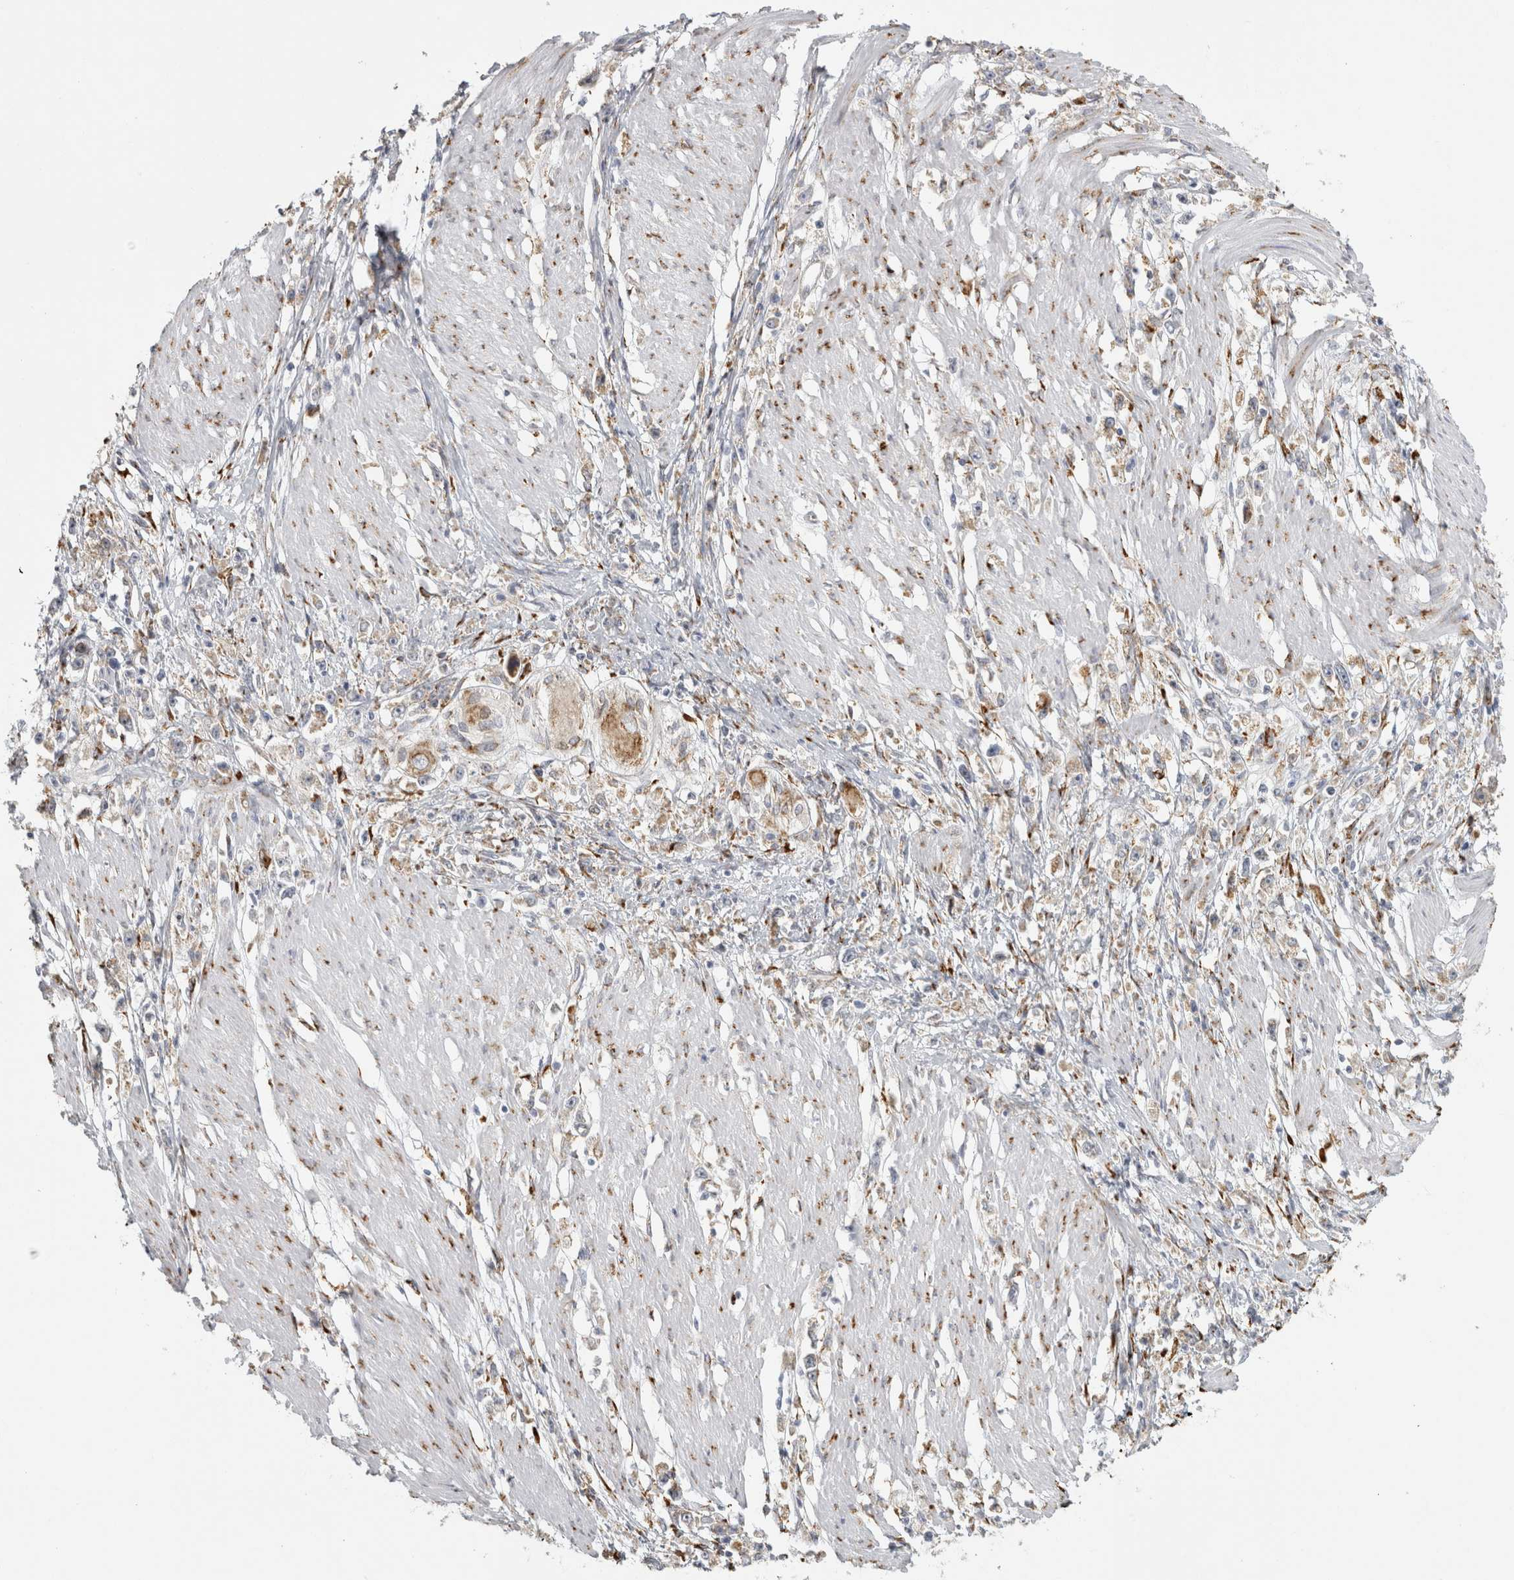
{"staining": {"intensity": "moderate", "quantity": "25%-75%", "location": "cytoplasmic/membranous"}, "tissue": "stomach cancer", "cell_type": "Tumor cells", "image_type": "cancer", "snomed": [{"axis": "morphology", "description": "Adenocarcinoma, NOS"}, {"axis": "topography", "description": "Stomach"}], "caption": "Immunohistochemical staining of human adenocarcinoma (stomach) reveals medium levels of moderate cytoplasmic/membranous positivity in about 25%-75% of tumor cells. (DAB (3,3'-diaminobenzidine) = brown stain, brightfield microscopy at high magnification).", "gene": "OSTN", "patient": {"sex": "female", "age": 59}}